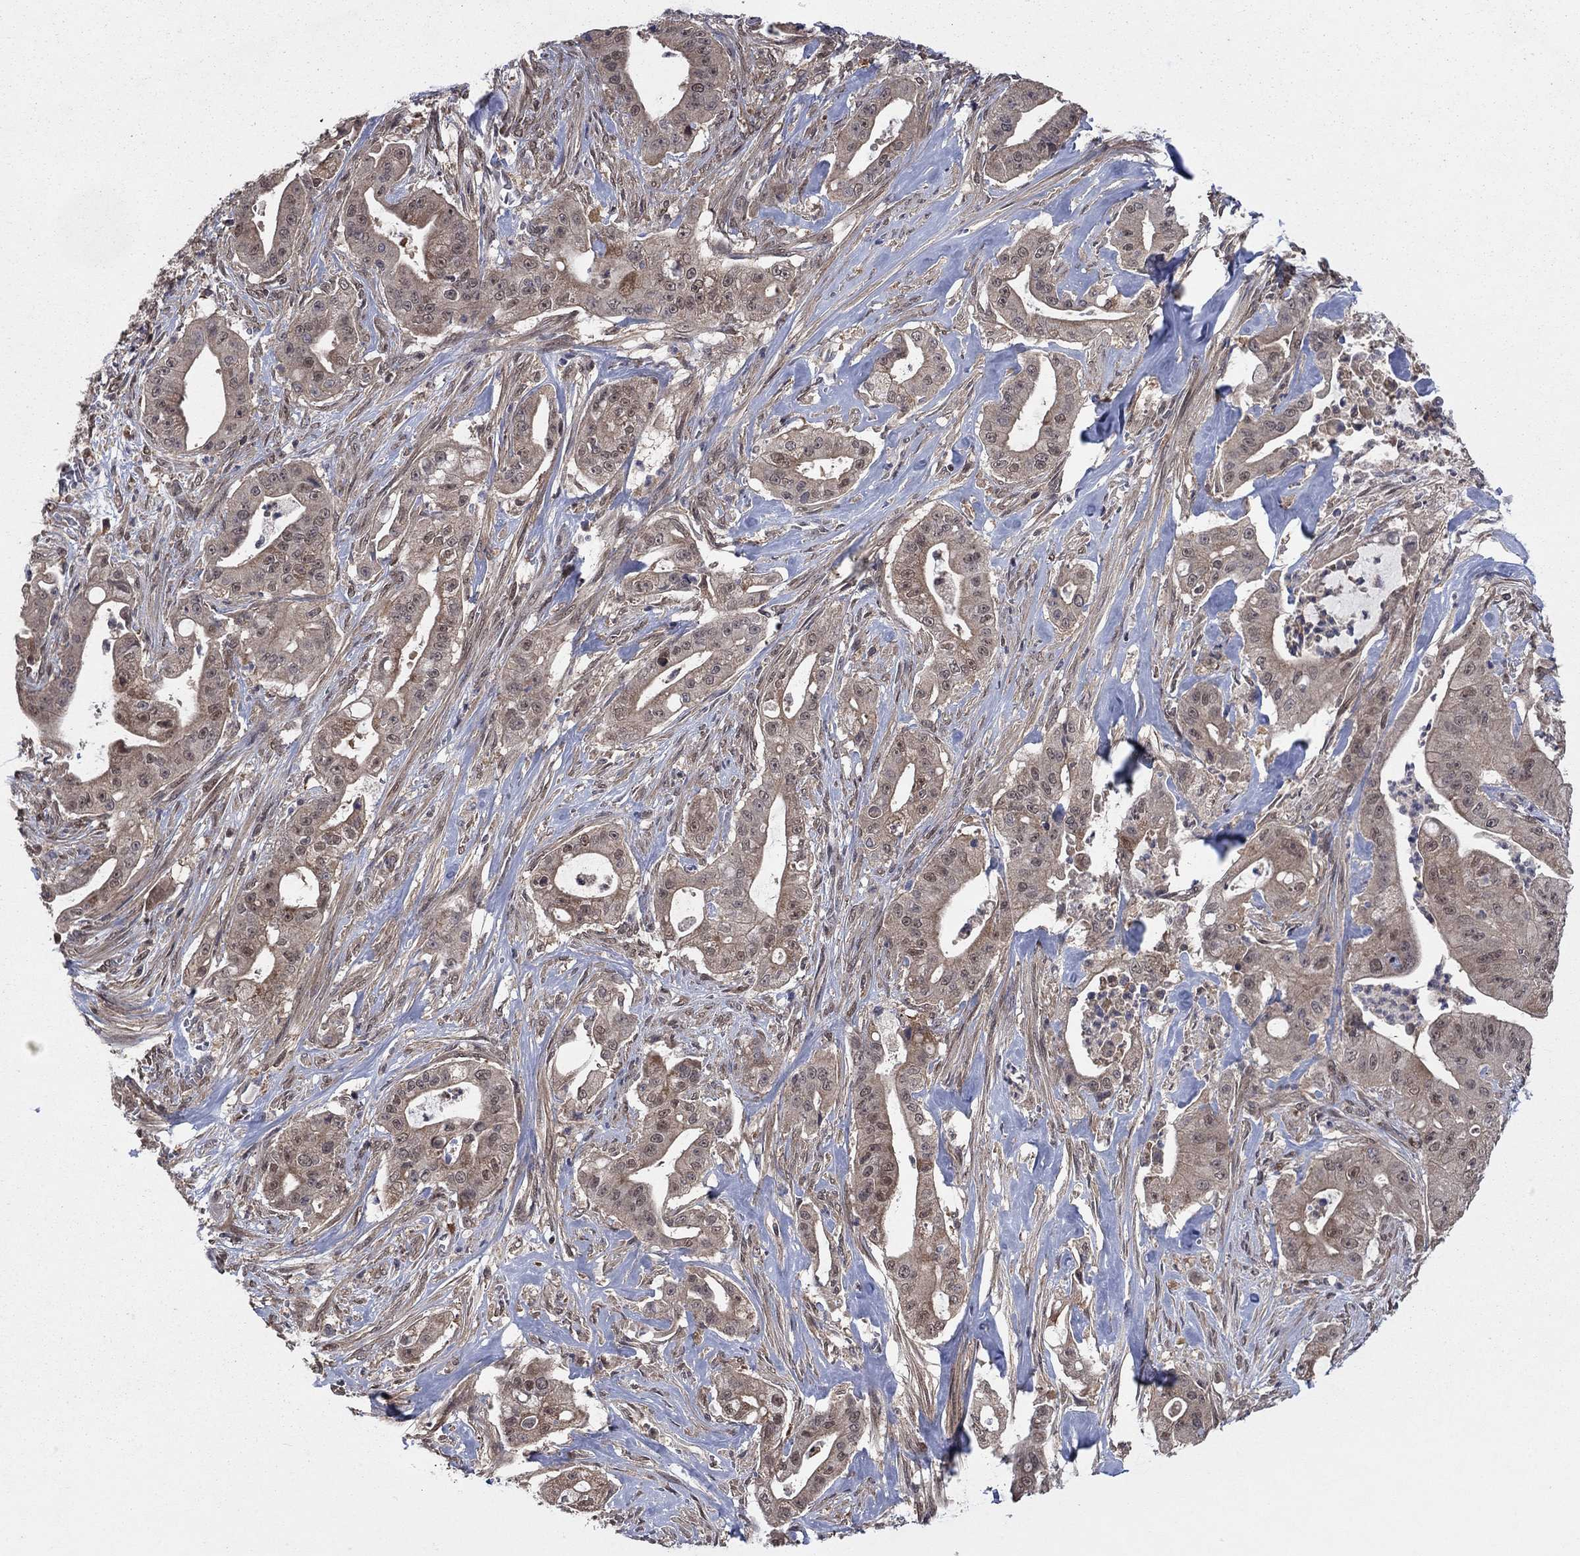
{"staining": {"intensity": "weak", "quantity": "<25%", "location": "cytoplasmic/membranous"}, "tissue": "pancreatic cancer", "cell_type": "Tumor cells", "image_type": "cancer", "snomed": [{"axis": "morphology", "description": "Normal tissue, NOS"}, {"axis": "morphology", "description": "Inflammation, NOS"}, {"axis": "morphology", "description": "Adenocarcinoma, NOS"}, {"axis": "topography", "description": "Pancreas"}], "caption": "IHC of pancreatic cancer (adenocarcinoma) reveals no expression in tumor cells.", "gene": "IAH1", "patient": {"sex": "male", "age": 57}}